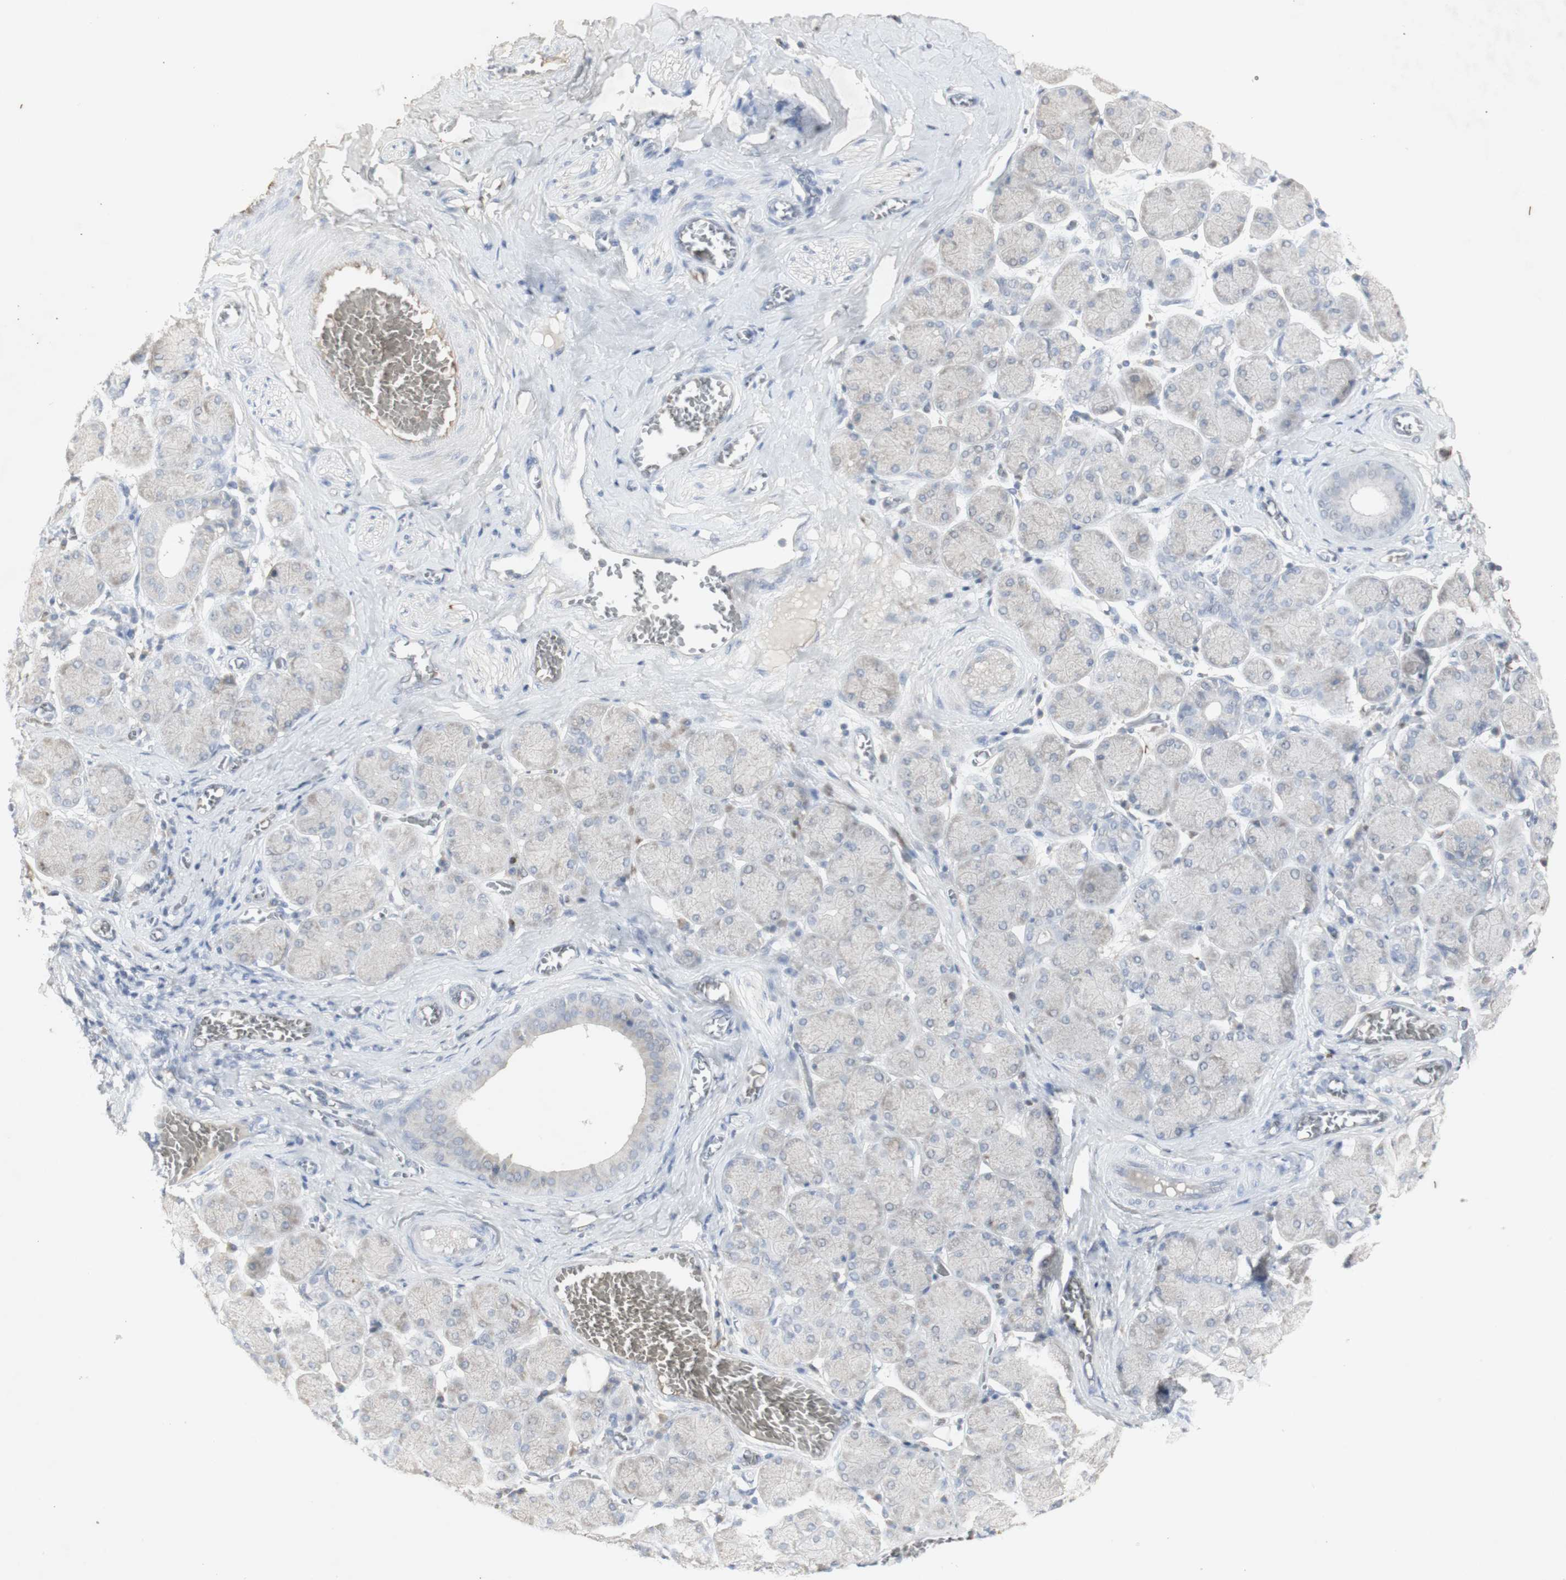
{"staining": {"intensity": "weak", "quantity": ">75%", "location": "cytoplasmic/membranous"}, "tissue": "salivary gland", "cell_type": "Glandular cells", "image_type": "normal", "snomed": [{"axis": "morphology", "description": "Normal tissue, NOS"}, {"axis": "topography", "description": "Salivary gland"}], "caption": "A high-resolution histopathology image shows immunohistochemistry staining of normal salivary gland, which reveals weak cytoplasmic/membranous staining in approximately >75% of glandular cells. (DAB IHC with brightfield microscopy, high magnification).", "gene": "INS", "patient": {"sex": "female", "age": 24}}